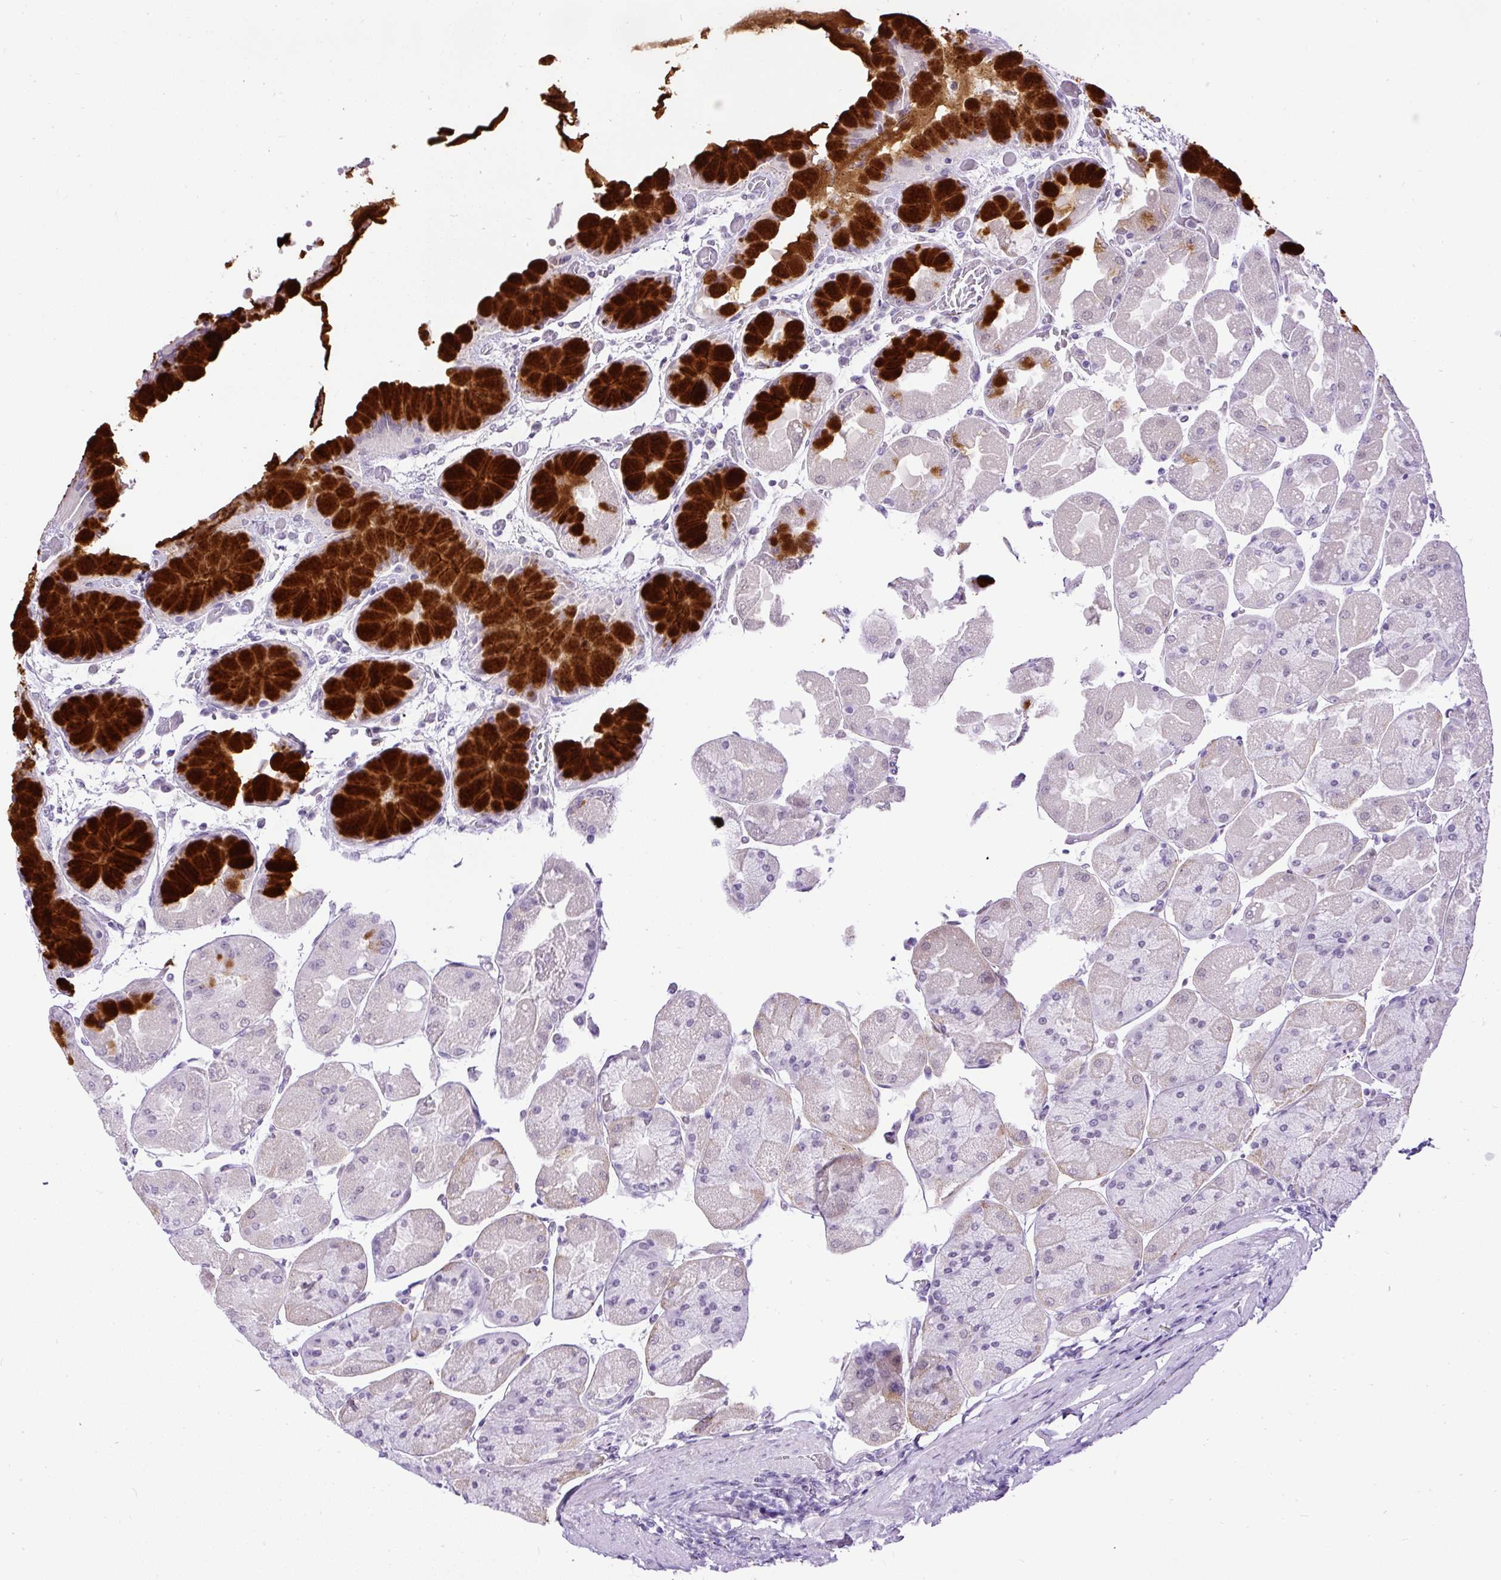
{"staining": {"intensity": "strong", "quantity": "25%-75%", "location": "cytoplasmic/membranous"}, "tissue": "stomach", "cell_type": "Glandular cells", "image_type": "normal", "snomed": [{"axis": "morphology", "description": "Normal tissue, NOS"}, {"axis": "topography", "description": "Stomach"}], "caption": "The immunohistochemical stain labels strong cytoplasmic/membranous staining in glandular cells of unremarkable stomach. (Stains: DAB (3,3'-diaminobenzidine) in brown, nuclei in blue, Microscopy: brightfield microscopy at high magnification).", "gene": "WNT10B", "patient": {"sex": "female", "age": 61}}